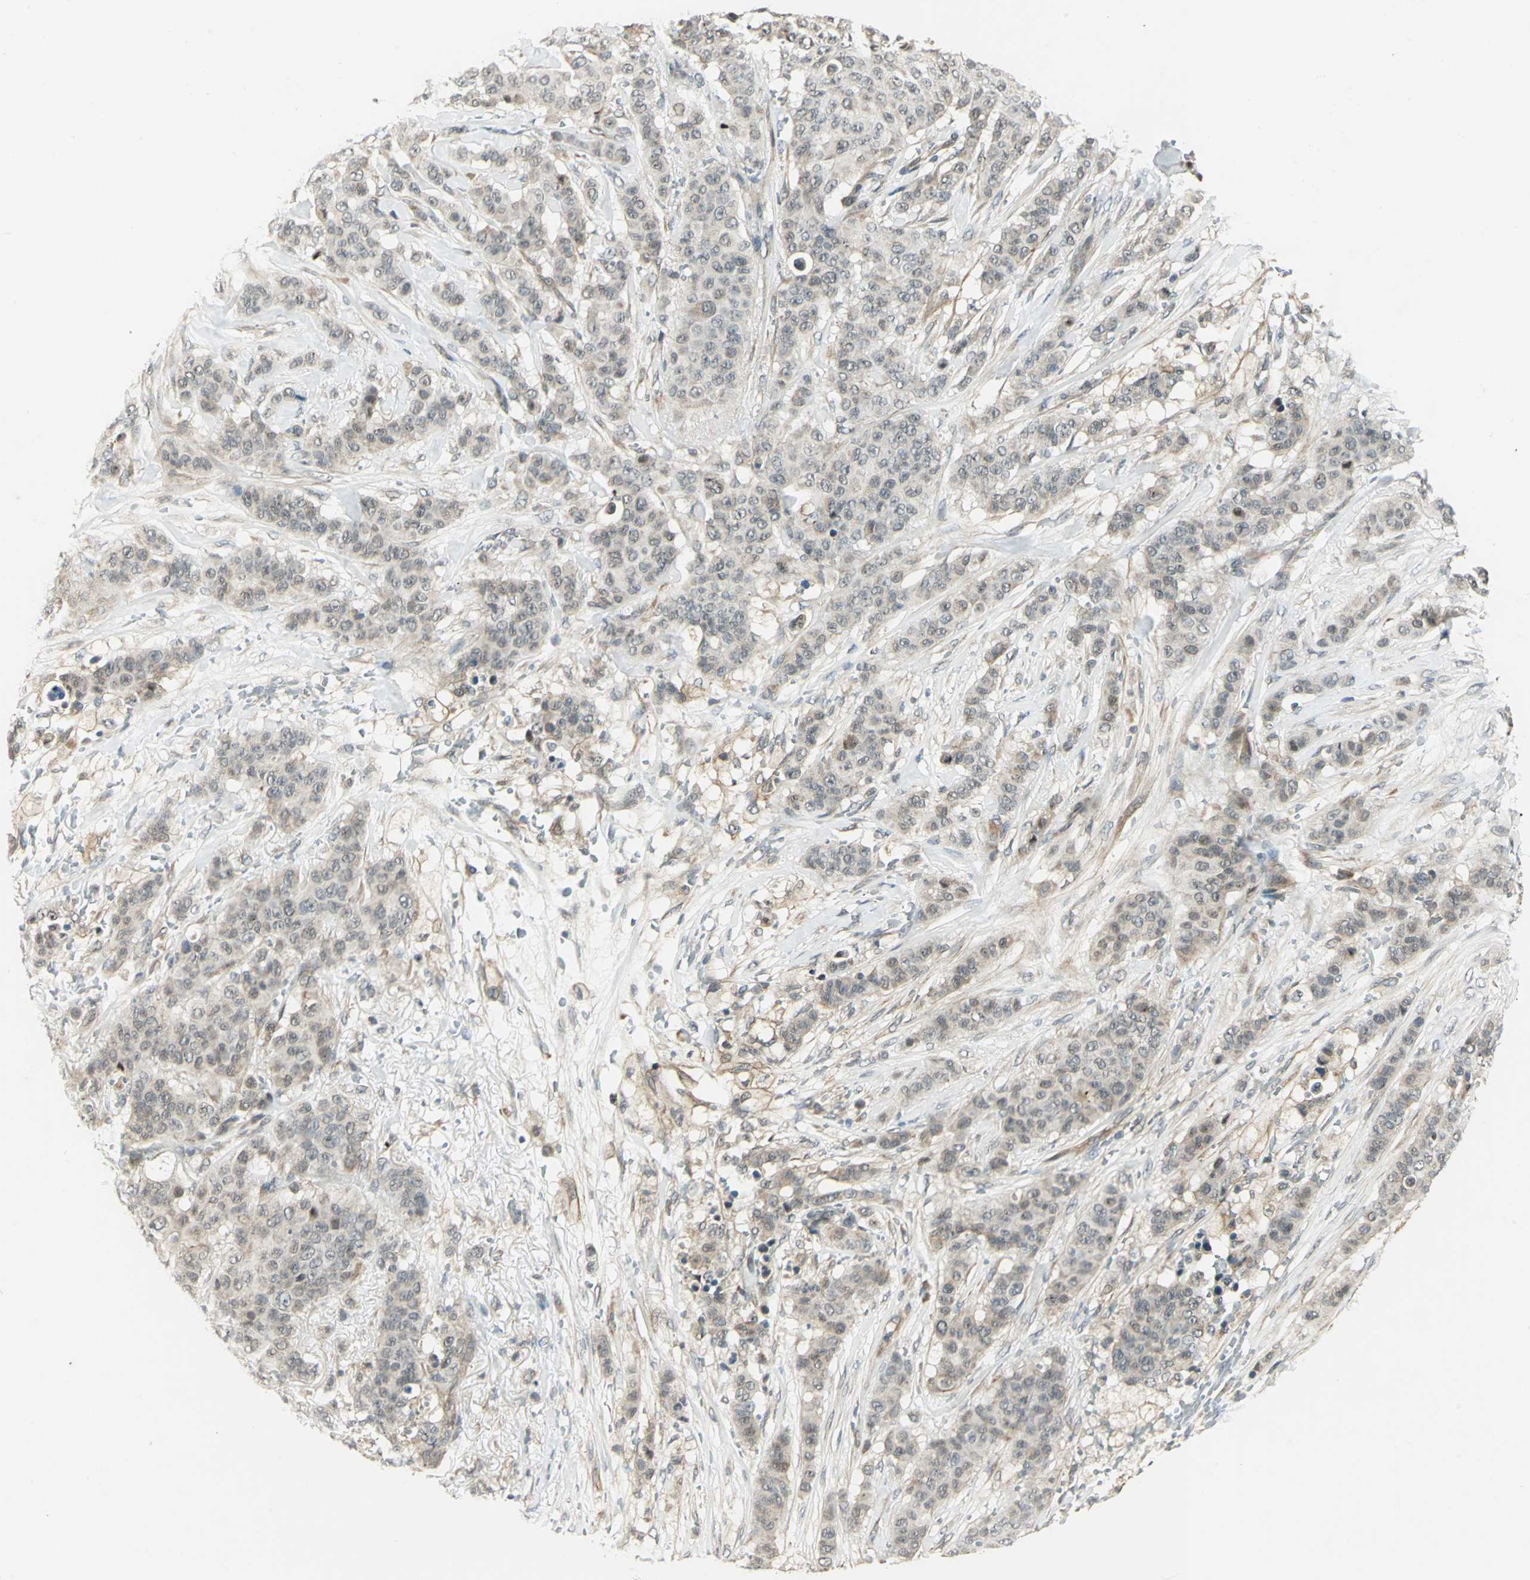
{"staining": {"intensity": "weak", "quantity": ">75%", "location": "cytoplasmic/membranous"}, "tissue": "breast cancer", "cell_type": "Tumor cells", "image_type": "cancer", "snomed": [{"axis": "morphology", "description": "Duct carcinoma"}, {"axis": "topography", "description": "Breast"}], "caption": "This image displays IHC staining of human invasive ductal carcinoma (breast), with low weak cytoplasmic/membranous staining in about >75% of tumor cells.", "gene": "PLAGL2", "patient": {"sex": "female", "age": 40}}